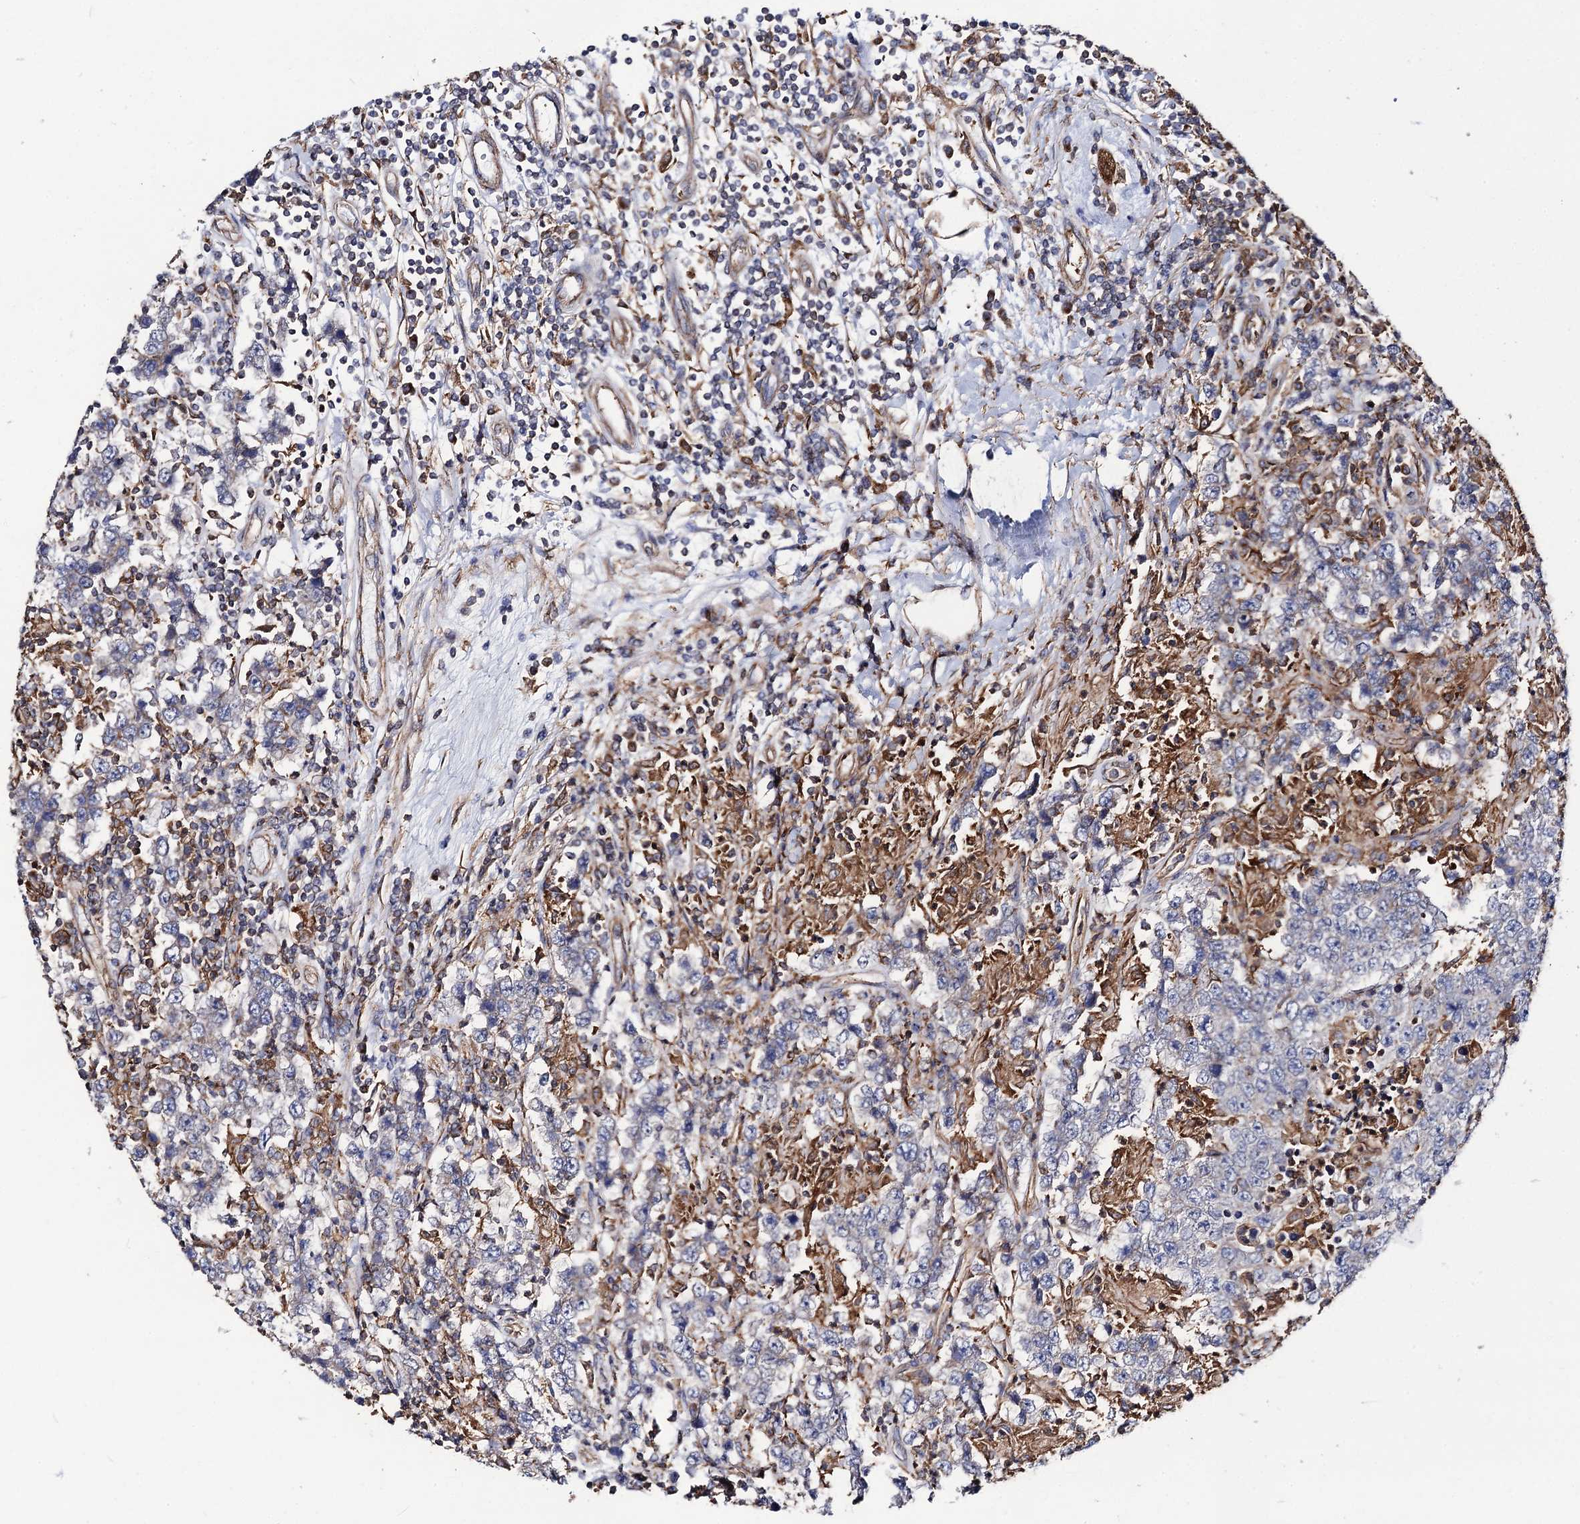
{"staining": {"intensity": "negative", "quantity": "none", "location": "none"}, "tissue": "testis cancer", "cell_type": "Tumor cells", "image_type": "cancer", "snomed": [{"axis": "morphology", "description": "Normal tissue, NOS"}, {"axis": "morphology", "description": "Urothelial carcinoma, High grade"}, {"axis": "morphology", "description": "Seminoma, NOS"}, {"axis": "morphology", "description": "Carcinoma, Embryonal, NOS"}, {"axis": "topography", "description": "Urinary bladder"}, {"axis": "topography", "description": "Testis"}], "caption": "Immunohistochemistry image of neoplastic tissue: testis embryonal carcinoma stained with DAB exhibits no significant protein positivity in tumor cells. (DAB immunohistochemistry (IHC) visualized using brightfield microscopy, high magnification).", "gene": "DYDC1", "patient": {"sex": "male", "age": 41}}